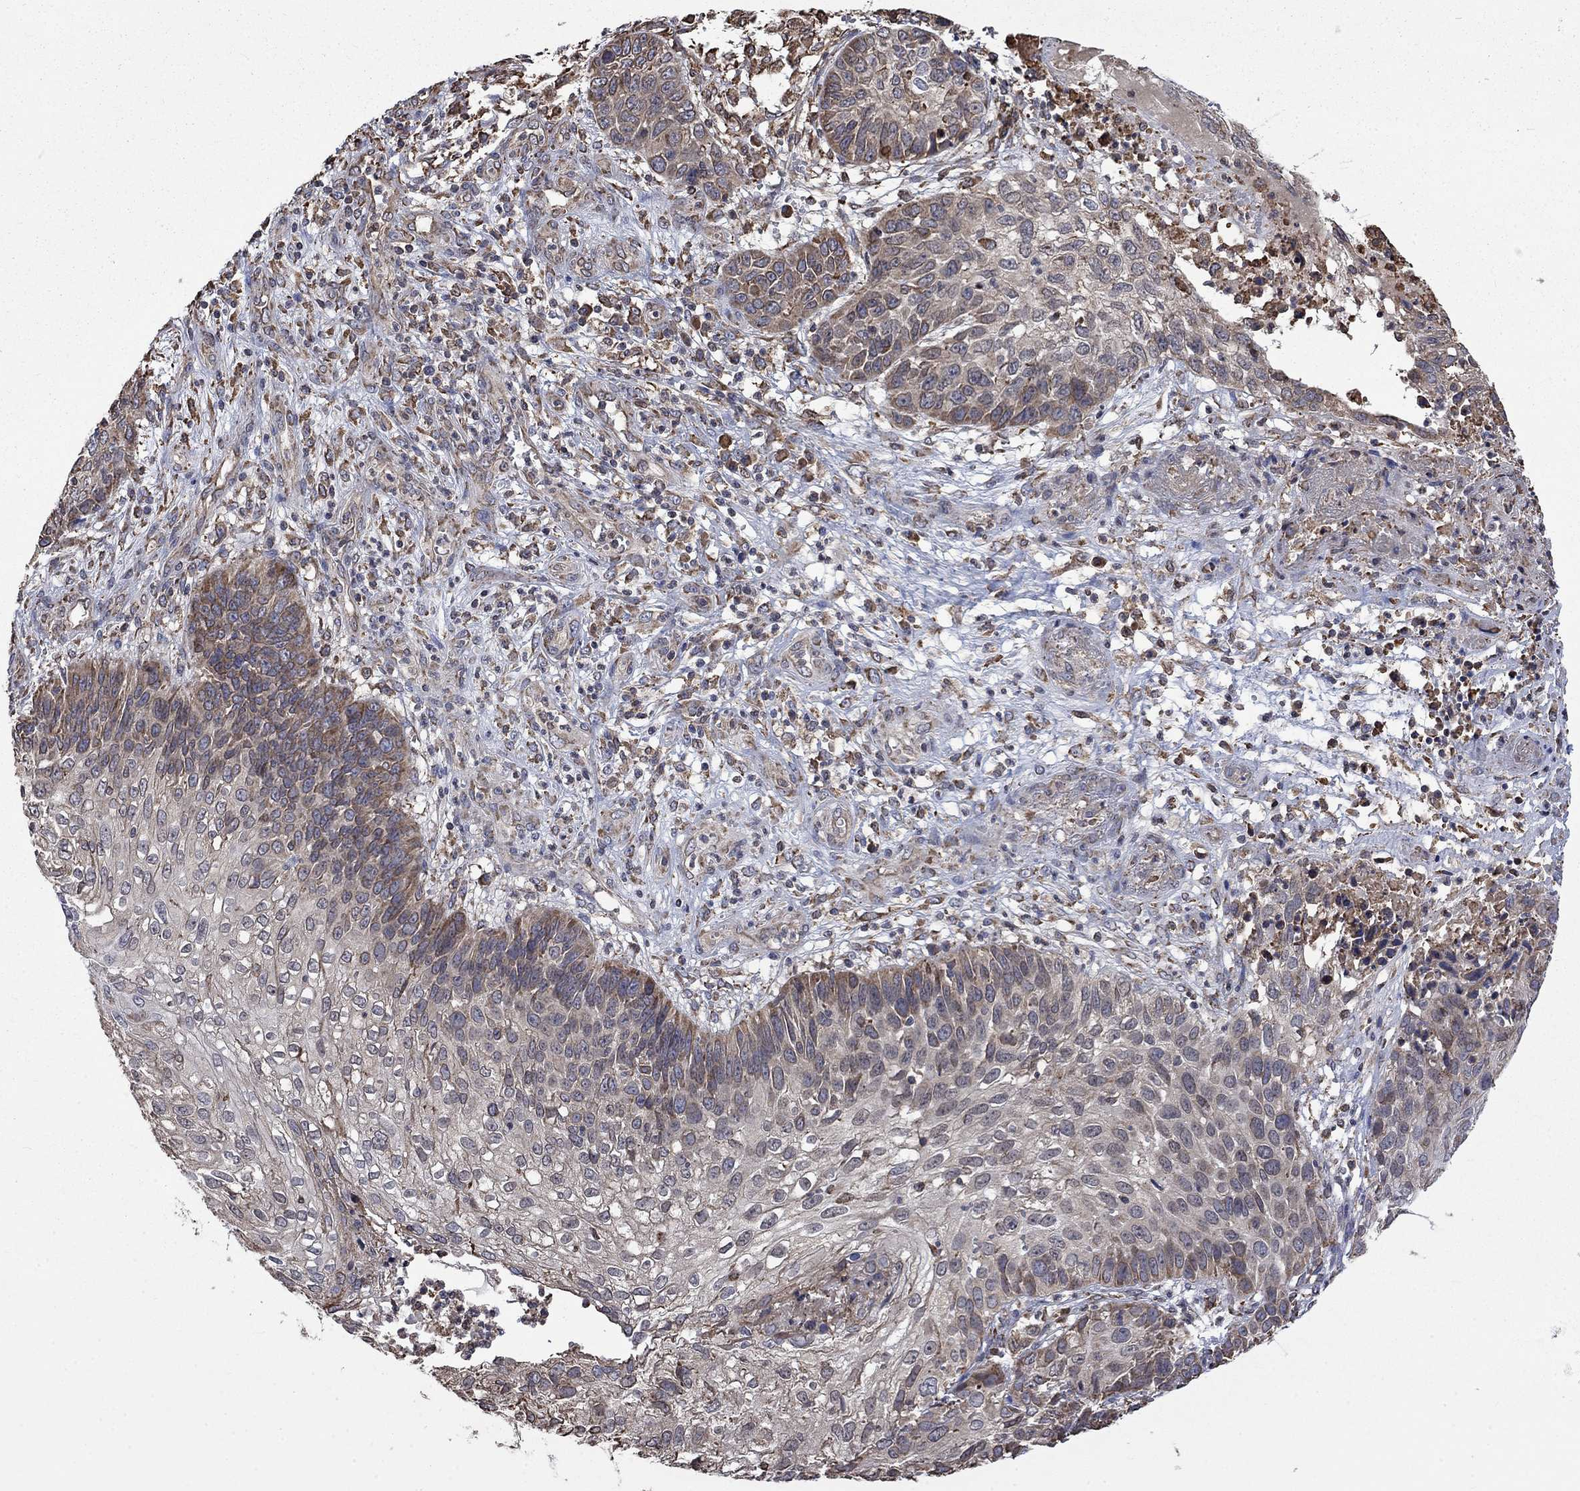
{"staining": {"intensity": "weak", "quantity": "<25%", "location": "cytoplasmic/membranous"}, "tissue": "skin cancer", "cell_type": "Tumor cells", "image_type": "cancer", "snomed": [{"axis": "morphology", "description": "Squamous cell carcinoma, NOS"}, {"axis": "topography", "description": "Skin"}], "caption": "A high-resolution image shows IHC staining of skin cancer, which shows no significant expression in tumor cells. The staining is performed using DAB (3,3'-diaminobenzidine) brown chromogen with nuclei counter-stained in using hematoxylin.", "gene": "ESRRA", "patient": {"sex": "male", "age": 92}}